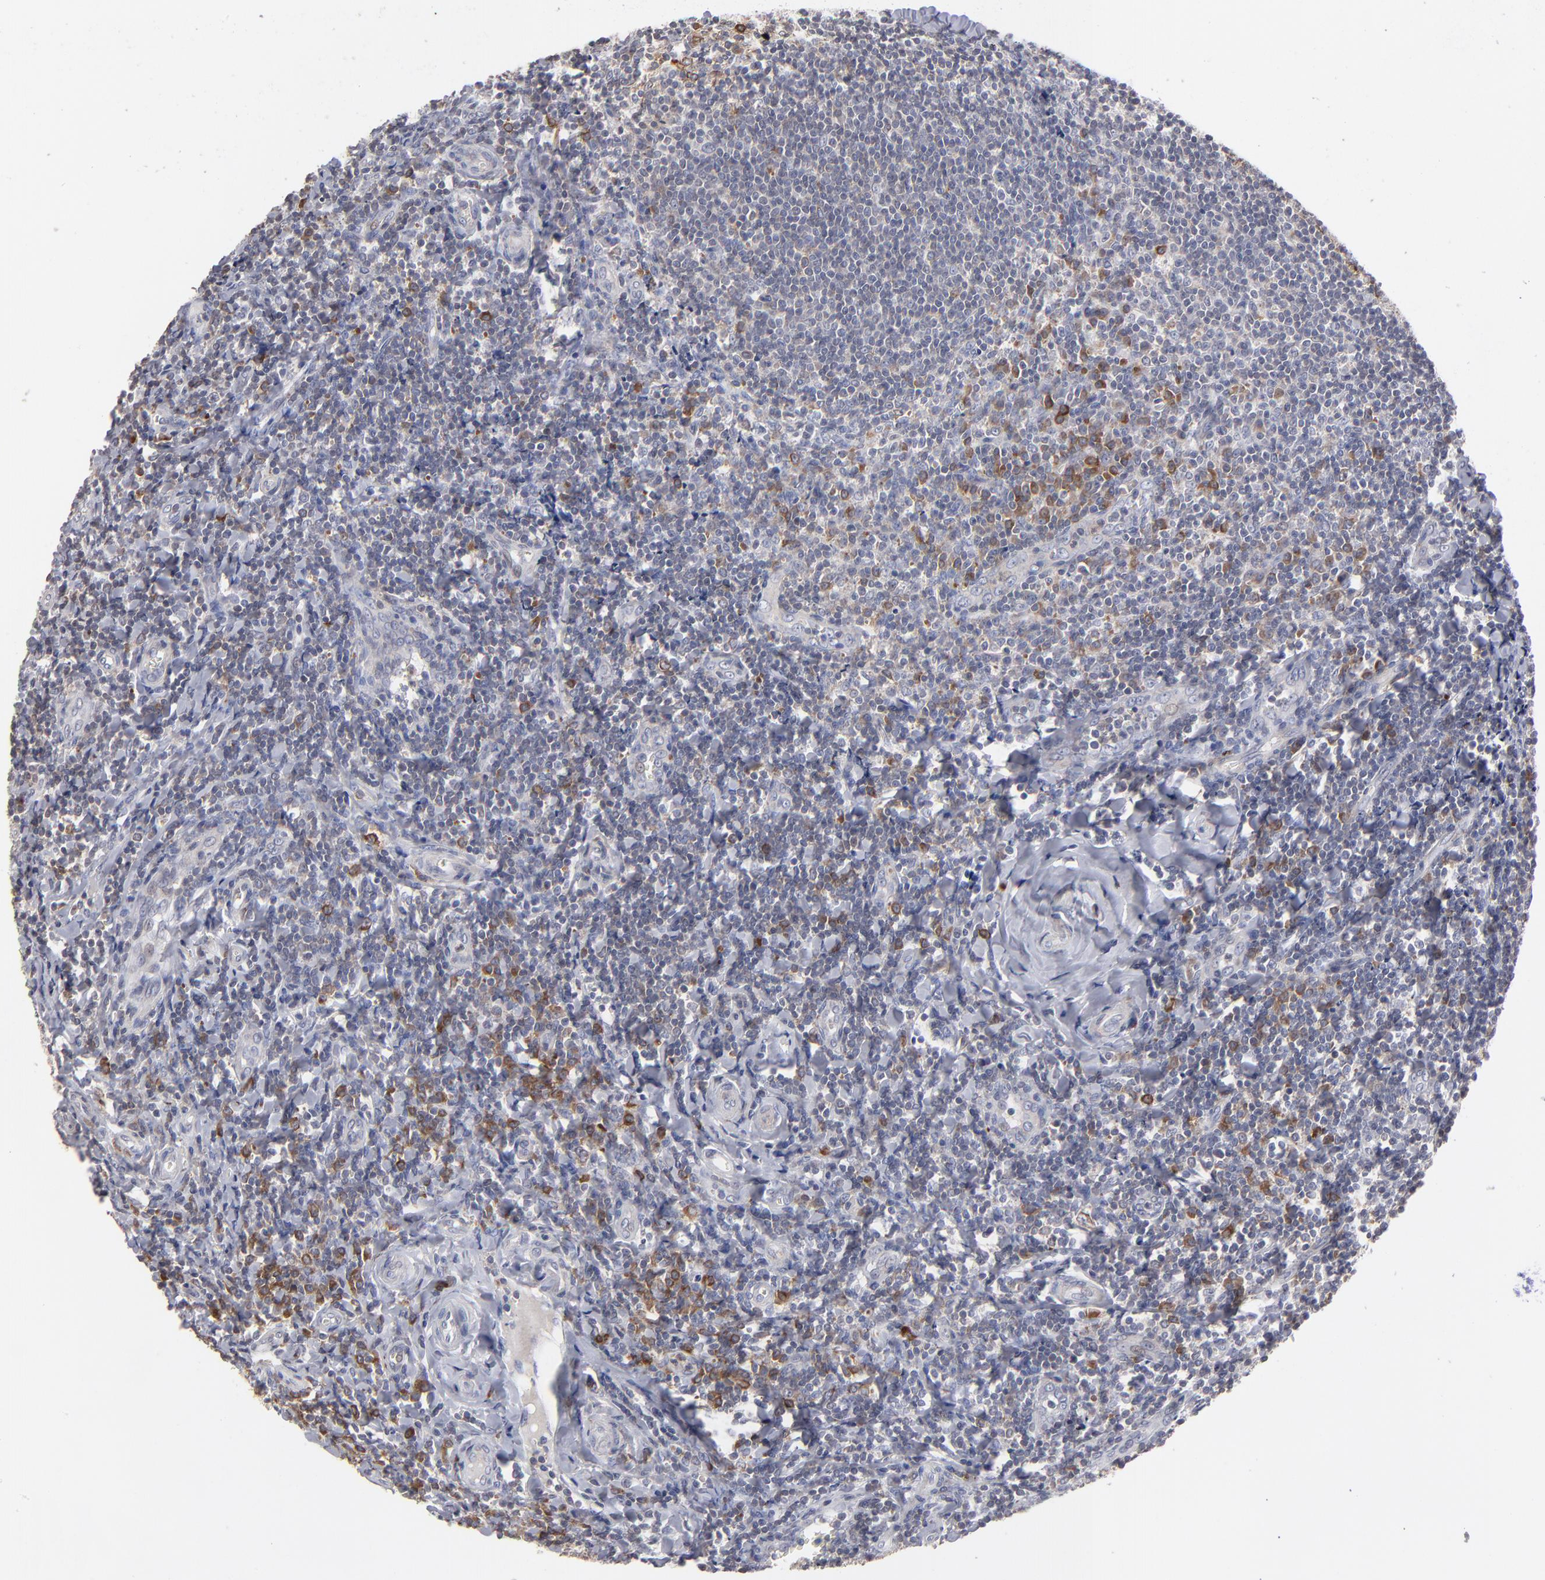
{"staining": {"intensity": "negative", "quantity": "none", "location": "none"}, "tissue": "tonsil", "cell_type": "Germinal center cells", "image_type": "normal", "snomed": [{"axis": "morphology", "description": "Normal tissue, NOS"}, {"axis": "topography", "description": "Tonsil"}], "caption": "Immunohistochemical staining of unremarkable tonsil demonstrates no significant positivity in germinal center cells. (Brightfield microscopy of DAB (3,3'-diaminobenzidine) immunohistochemistry (IHC) at high magnification).", "gene": "CEP97", "patient": {"sex": "male", "age": 20}}